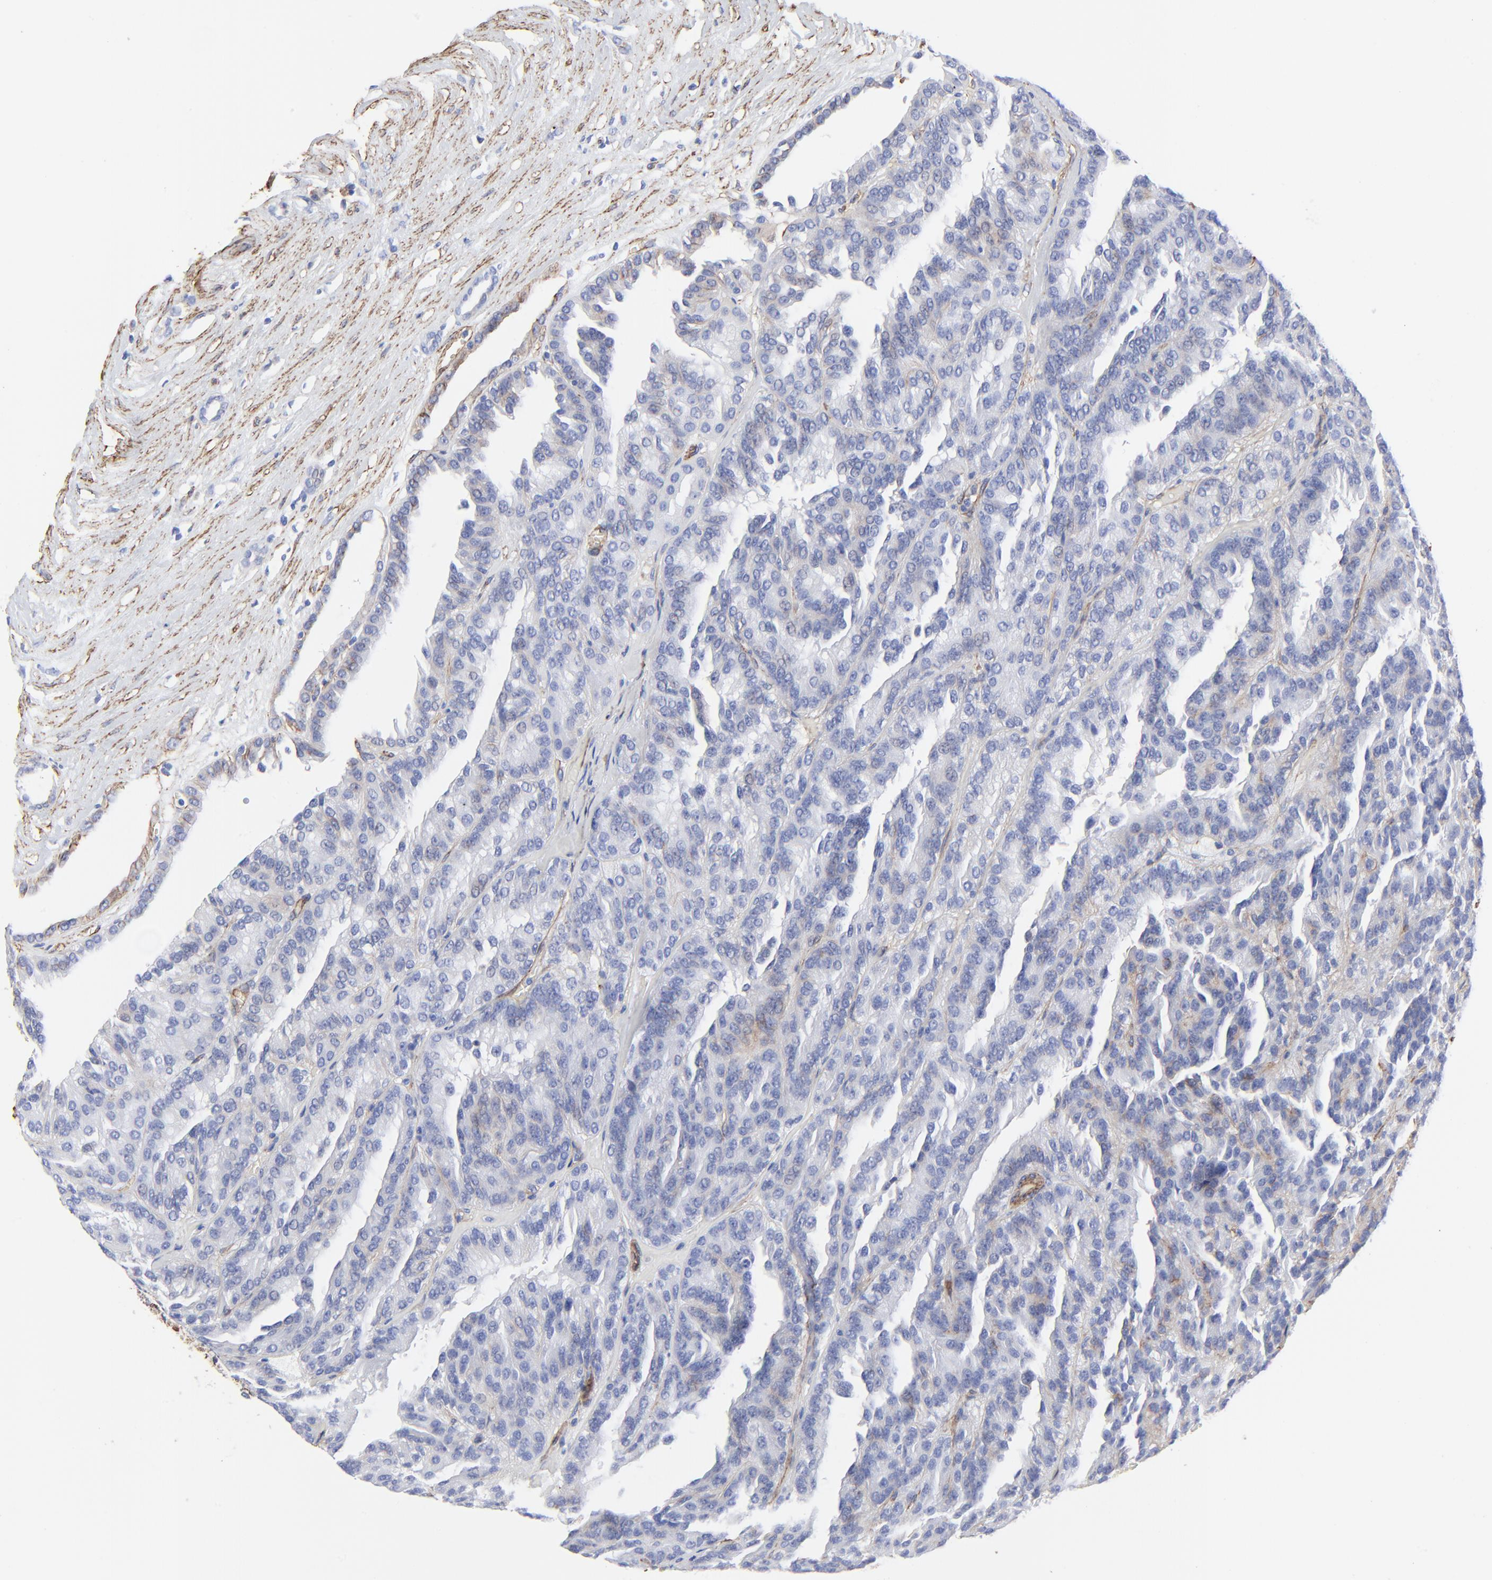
{"staining": {"intensity": "negative", "quantity": "none", "location": "none"}, "tissue": "renal cancer", "cell_type": "Tumor cells", "image_type": "cancer", "snomed": [{"axis": "morphology", "description": "Adenocarcinoma, NOS"}, {"axis": "topography", "description": "Kidney"}], "caption": "The histopathology image exhibits no significant staining in tumor cells of renal cancer. Brightfield microscopy of immunohistochemistry stained with DAB (3,3'-diaminobenzidine) (brown) and hematoxylin (blue), captured at high magnification.", "gene": "CAV1", "patient": {"sex": "male", "age": 46}}